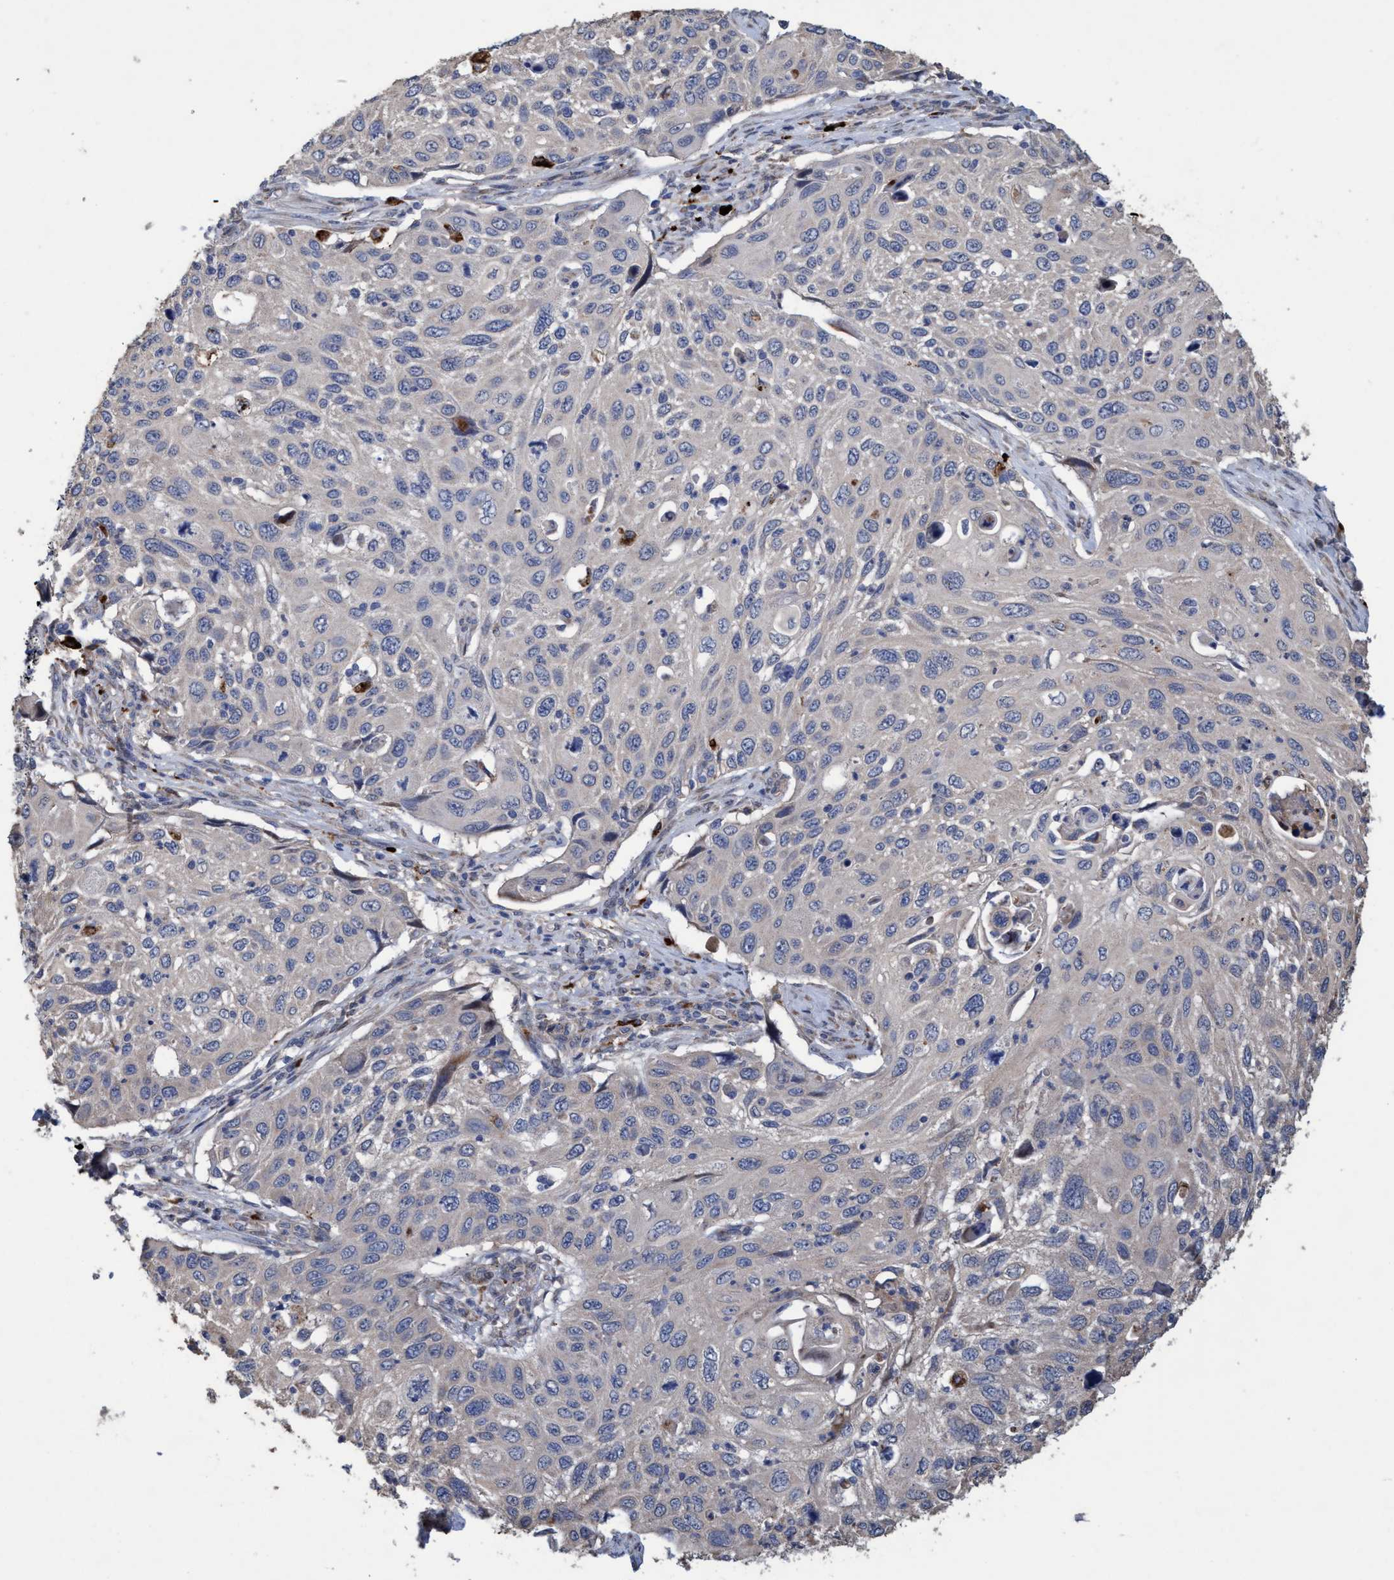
{"staining": {"intensity": "negative", "quantity": "none", "location": "none"}, "tissue": "cervical cancer", "cell_type": "Tumor cells", "image_type": "cancer", "snomed": [{"axis": "morphology", "description": "Squamous cell carcinoma, NOS"}, {"axis": "topography", "description": "Cervix"}], "caption": "Immunohistochemical staining of cervical cancer reveals no significant positivity in tumor cells.", "gene": "BBS9", "patient": {"sex": "female", "age": 70}}